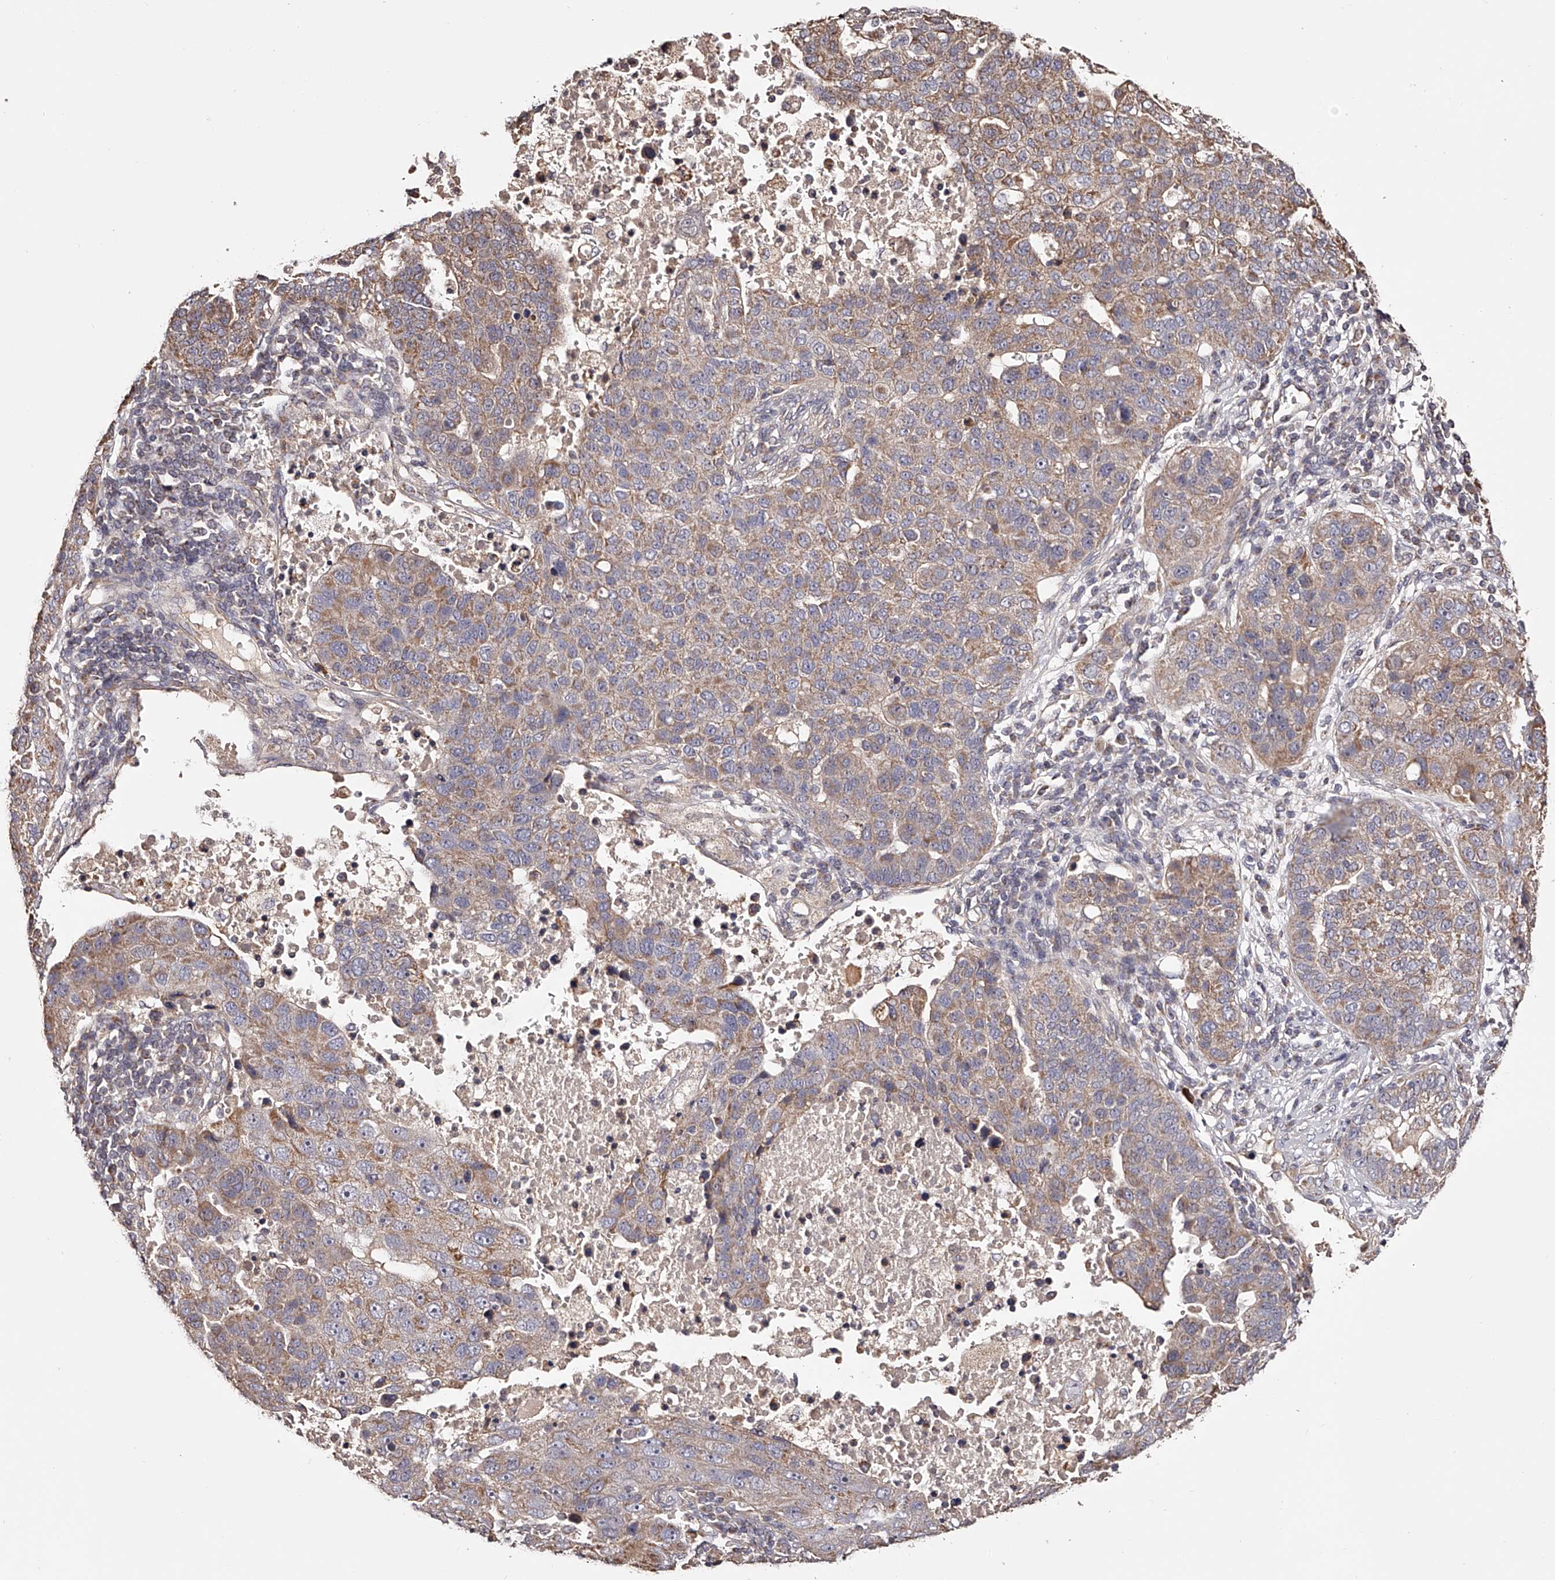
{"staining": {"intensity": "weak", "quantity": "25%-75%", "location": "cytoplasmic/membranous"}, "tissue": "pancreatic cancer", "cell_type": "Tumor cells", "image_type": "cancer", "snomed": [{"axis": "morphology", "description": "Adenocarcinoma, NOS"}, {"axis": "topography", "description": "Pancreas"}], "caption": "Weak cytoplasmic/membranous expression for a protein is present in about 25%-75% of tumor cells of pancreatic cancer using immunohistochemistry.", "gene": "USP21", "patient": {"sex": "female", "age": 61}}